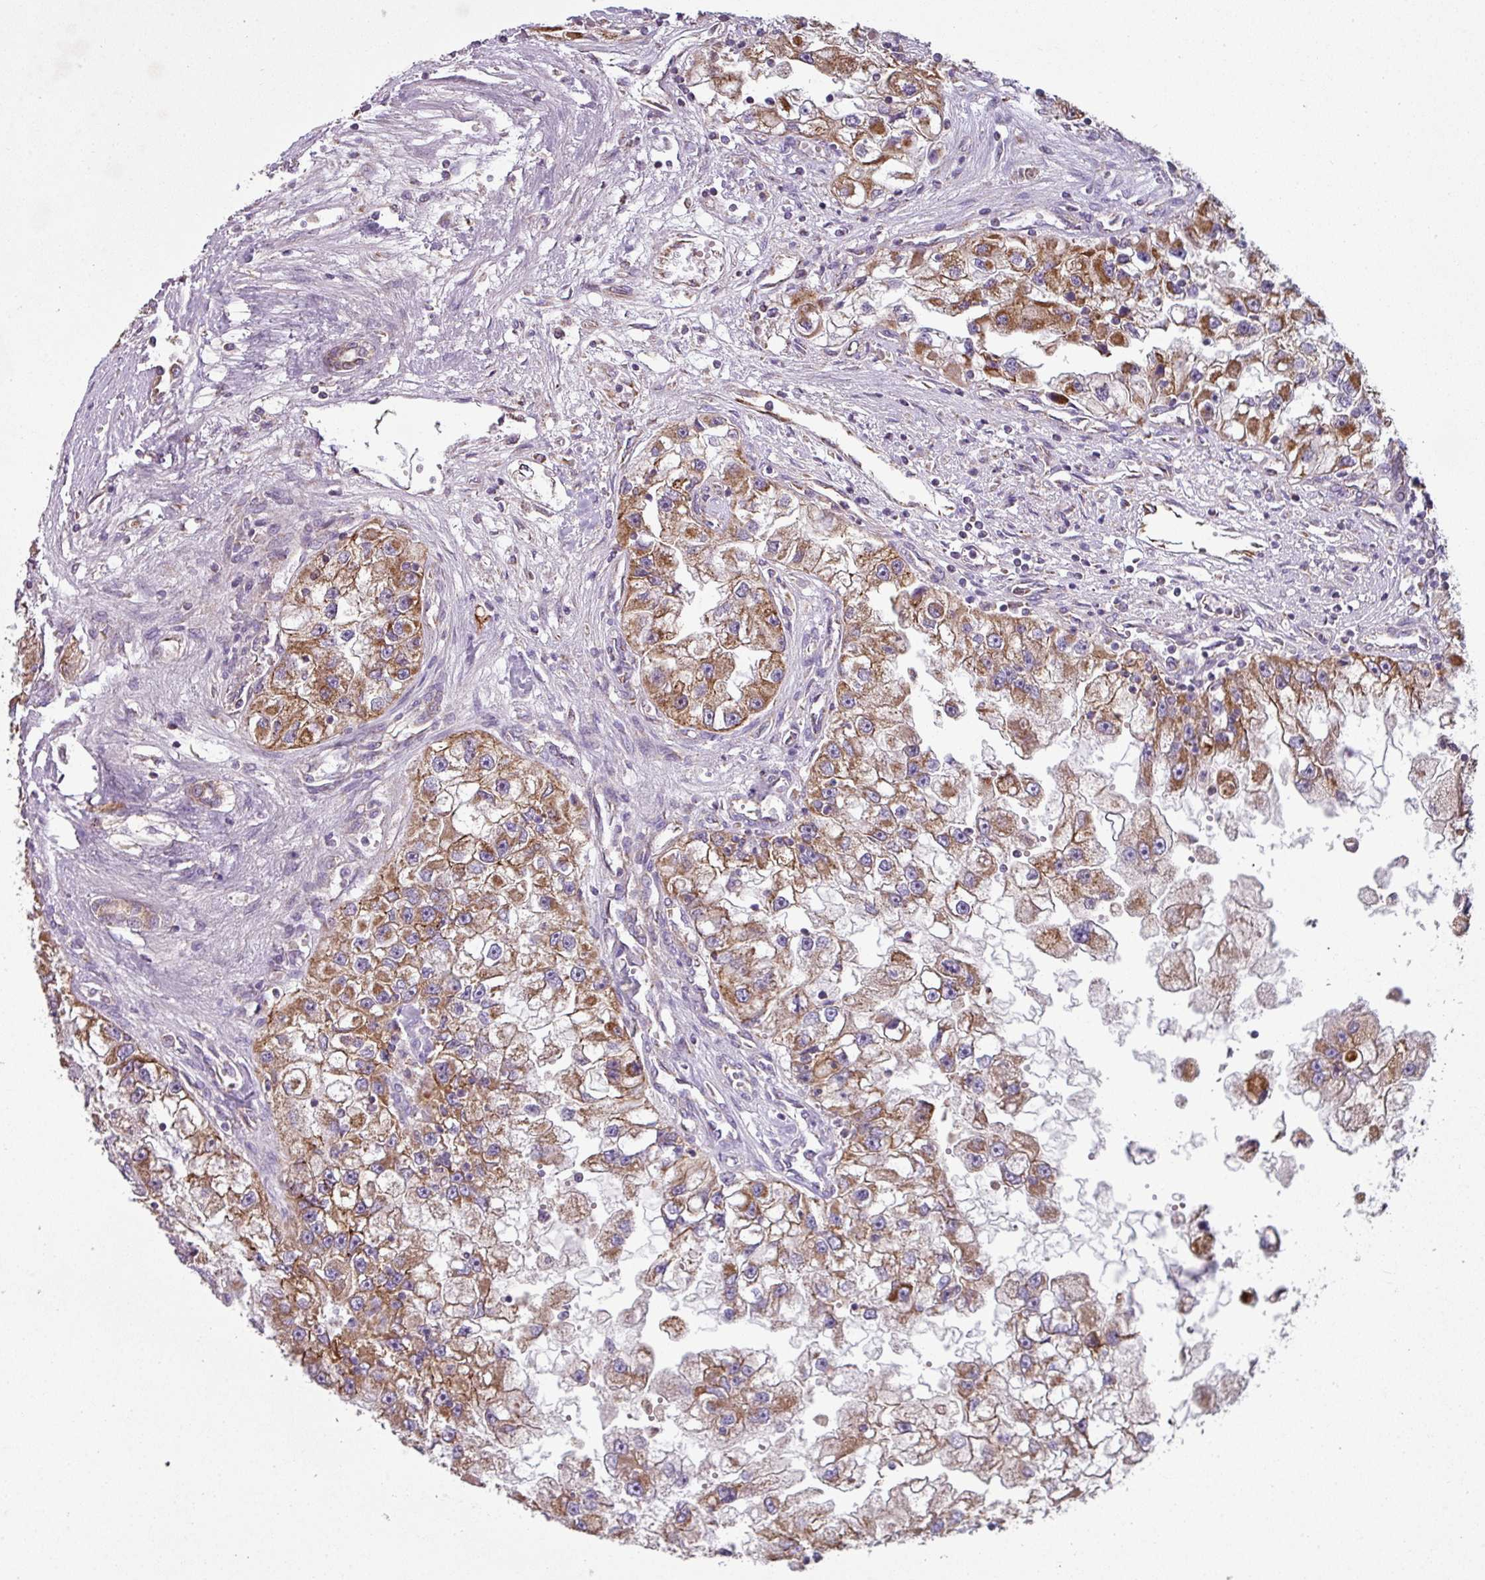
{"staining": {"intensity": "moderate", "quantity": ">75%", "location": "cytoplasmic/membranous"}, "tissue": "renal cancer", "cell_type": "Tumor cells", "image_type": "cancer", "snomed": [{"axis": "morphology", "description": "Adenocarcinoma, NOS"}, {"axis": "topography", "description": "Kidney"}], "caption": "There is medium levels of moderate cytoplasmic/membranous positivity in tumor cells of renal adenocarcinoma, as demonstrated by immunohistochemical staining (brown color).", "gene": "LRRC9", "patient": {"sex": "male", "age": 63}}